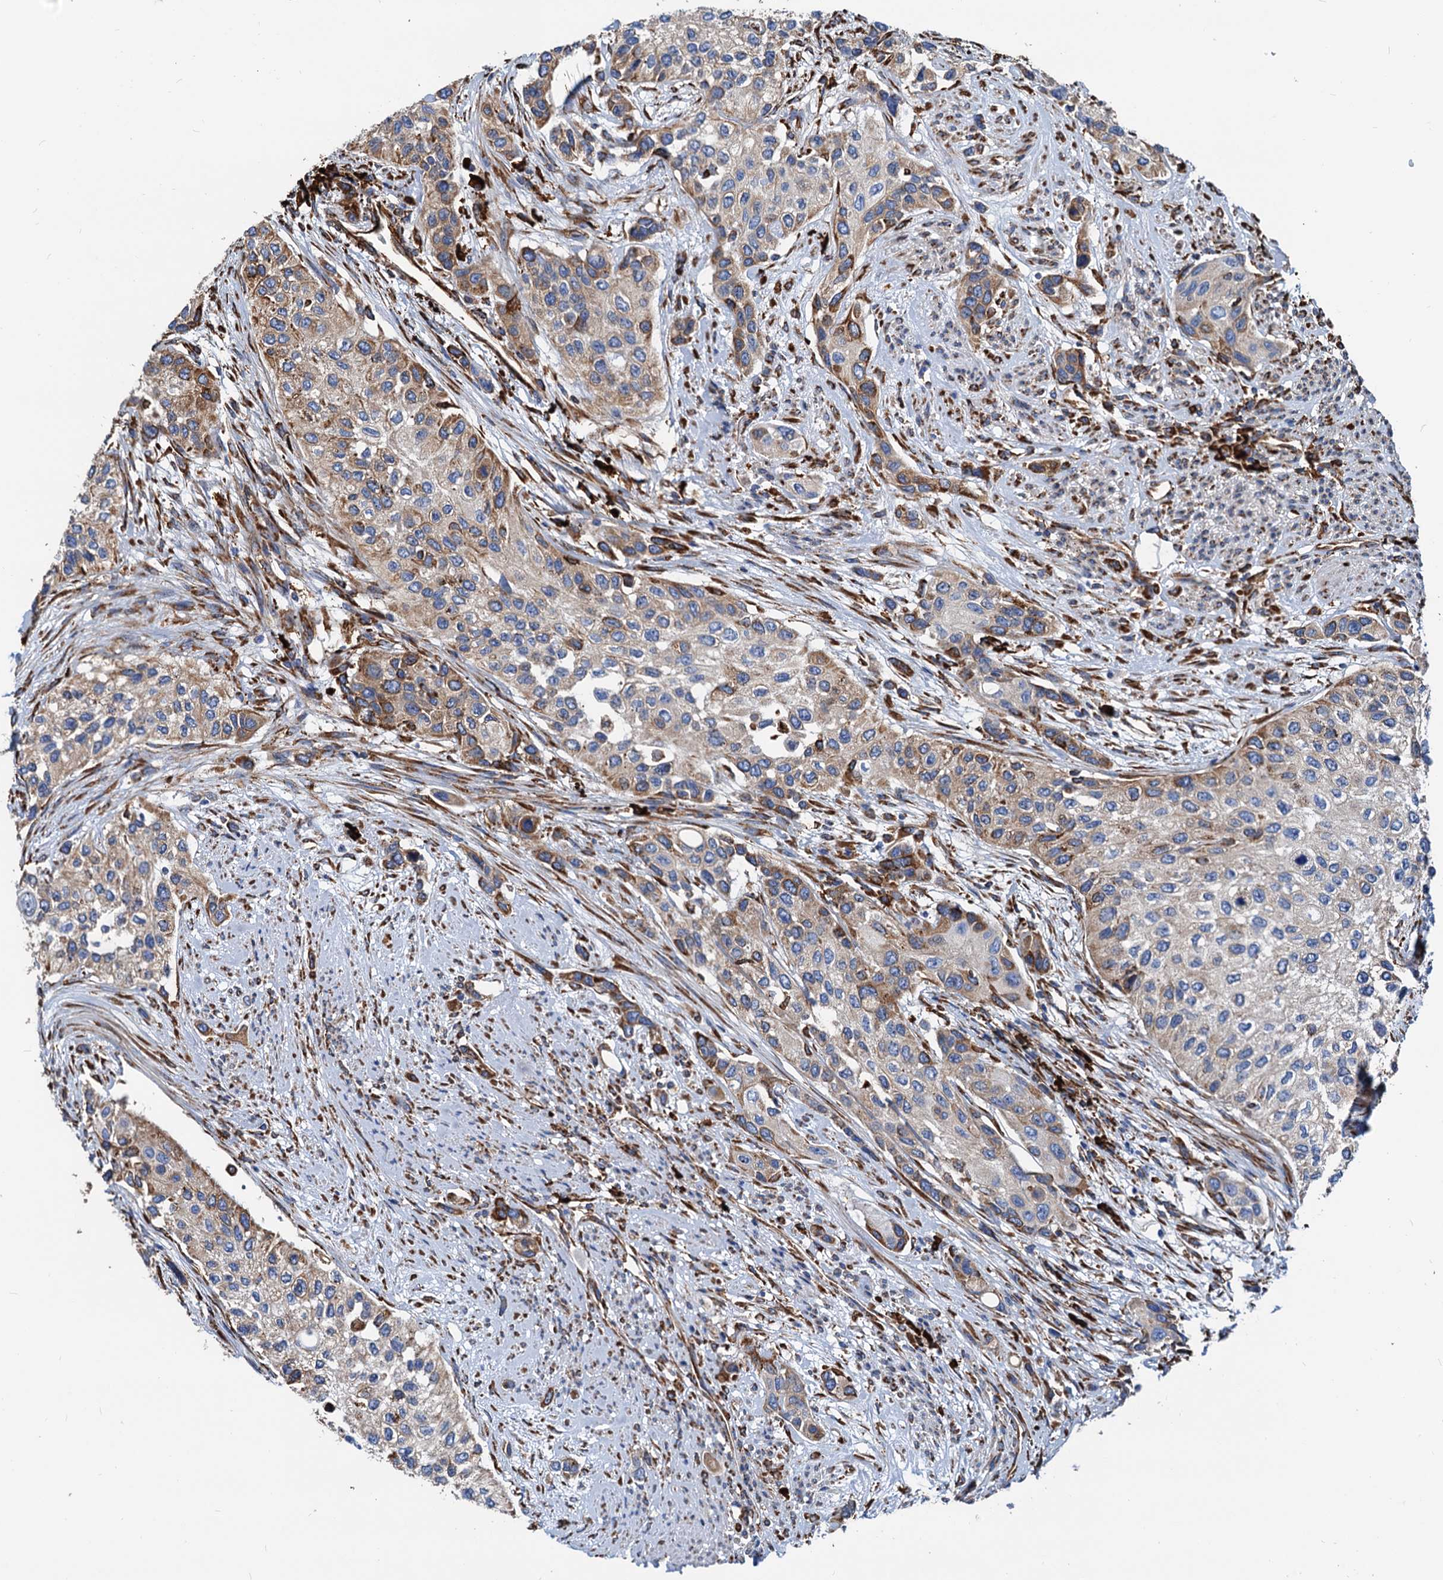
{"staining": {"intensity": "moderate", "quantity": "<25%", "location": "cytoplasmic/membranous"}, "tissue": "urothelial cancer", "cell_type": "Tumor cells", "image_type": "cancer", "snomed": [{"axis": "morphology", "description": "Normal tissue, NOS"}, {"axis": "morphology", "description": "Urothelial carcinoma, High grade"}, {"axis": "topography", "description": "Vascular tissue"}, {"axis": "topography", "description": "Urinary bladder"}], "caption": "Moderate cytoplasmic/membranous protein expression is appreciated in about <25% of tumor cells in high-grade urothelial carcinoma.", "gene": "HSPA5", "patient": {"sex": "female", "age": 56}}